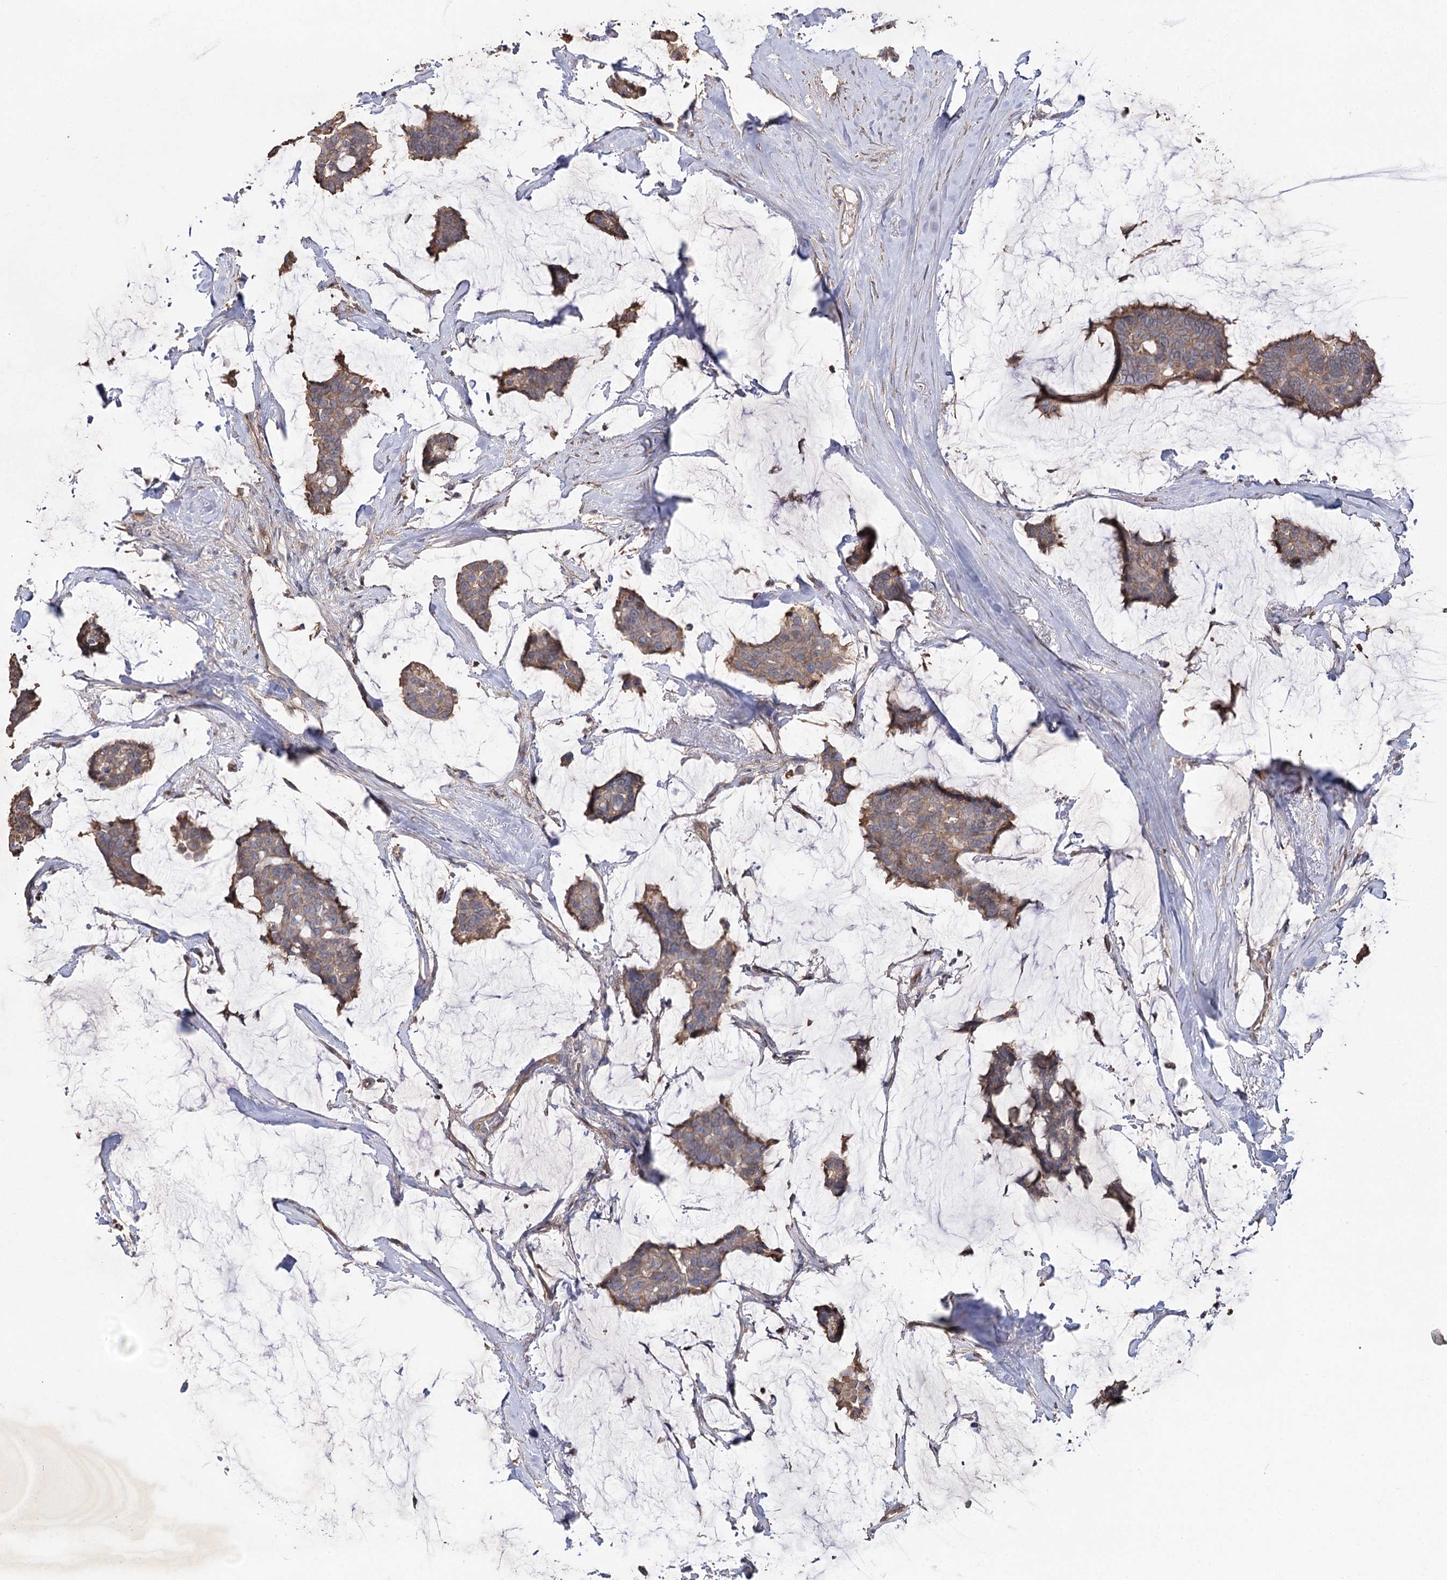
{"staining": {"intensity": "weak", "quantity": ">75%", "location": "cytoplasmic/membranous"}, "tissue": "breast cancer", "cell_type": "Tumor cells", "image_type": "cancer", "snomed": [{"axis": "morphology", "description": "Duct carcinoma"}, {"axis": "topography", "description": "Breast"}], "caption": "Immunohistochemistry image of breast cancer stained for a protein (brown), which demonstrates low levels of weak cytoplasmic/membranous staining in about >75% of tumor cells.", "gene": "FAM13B", "patient": {"sex": "female", "age": 93}}